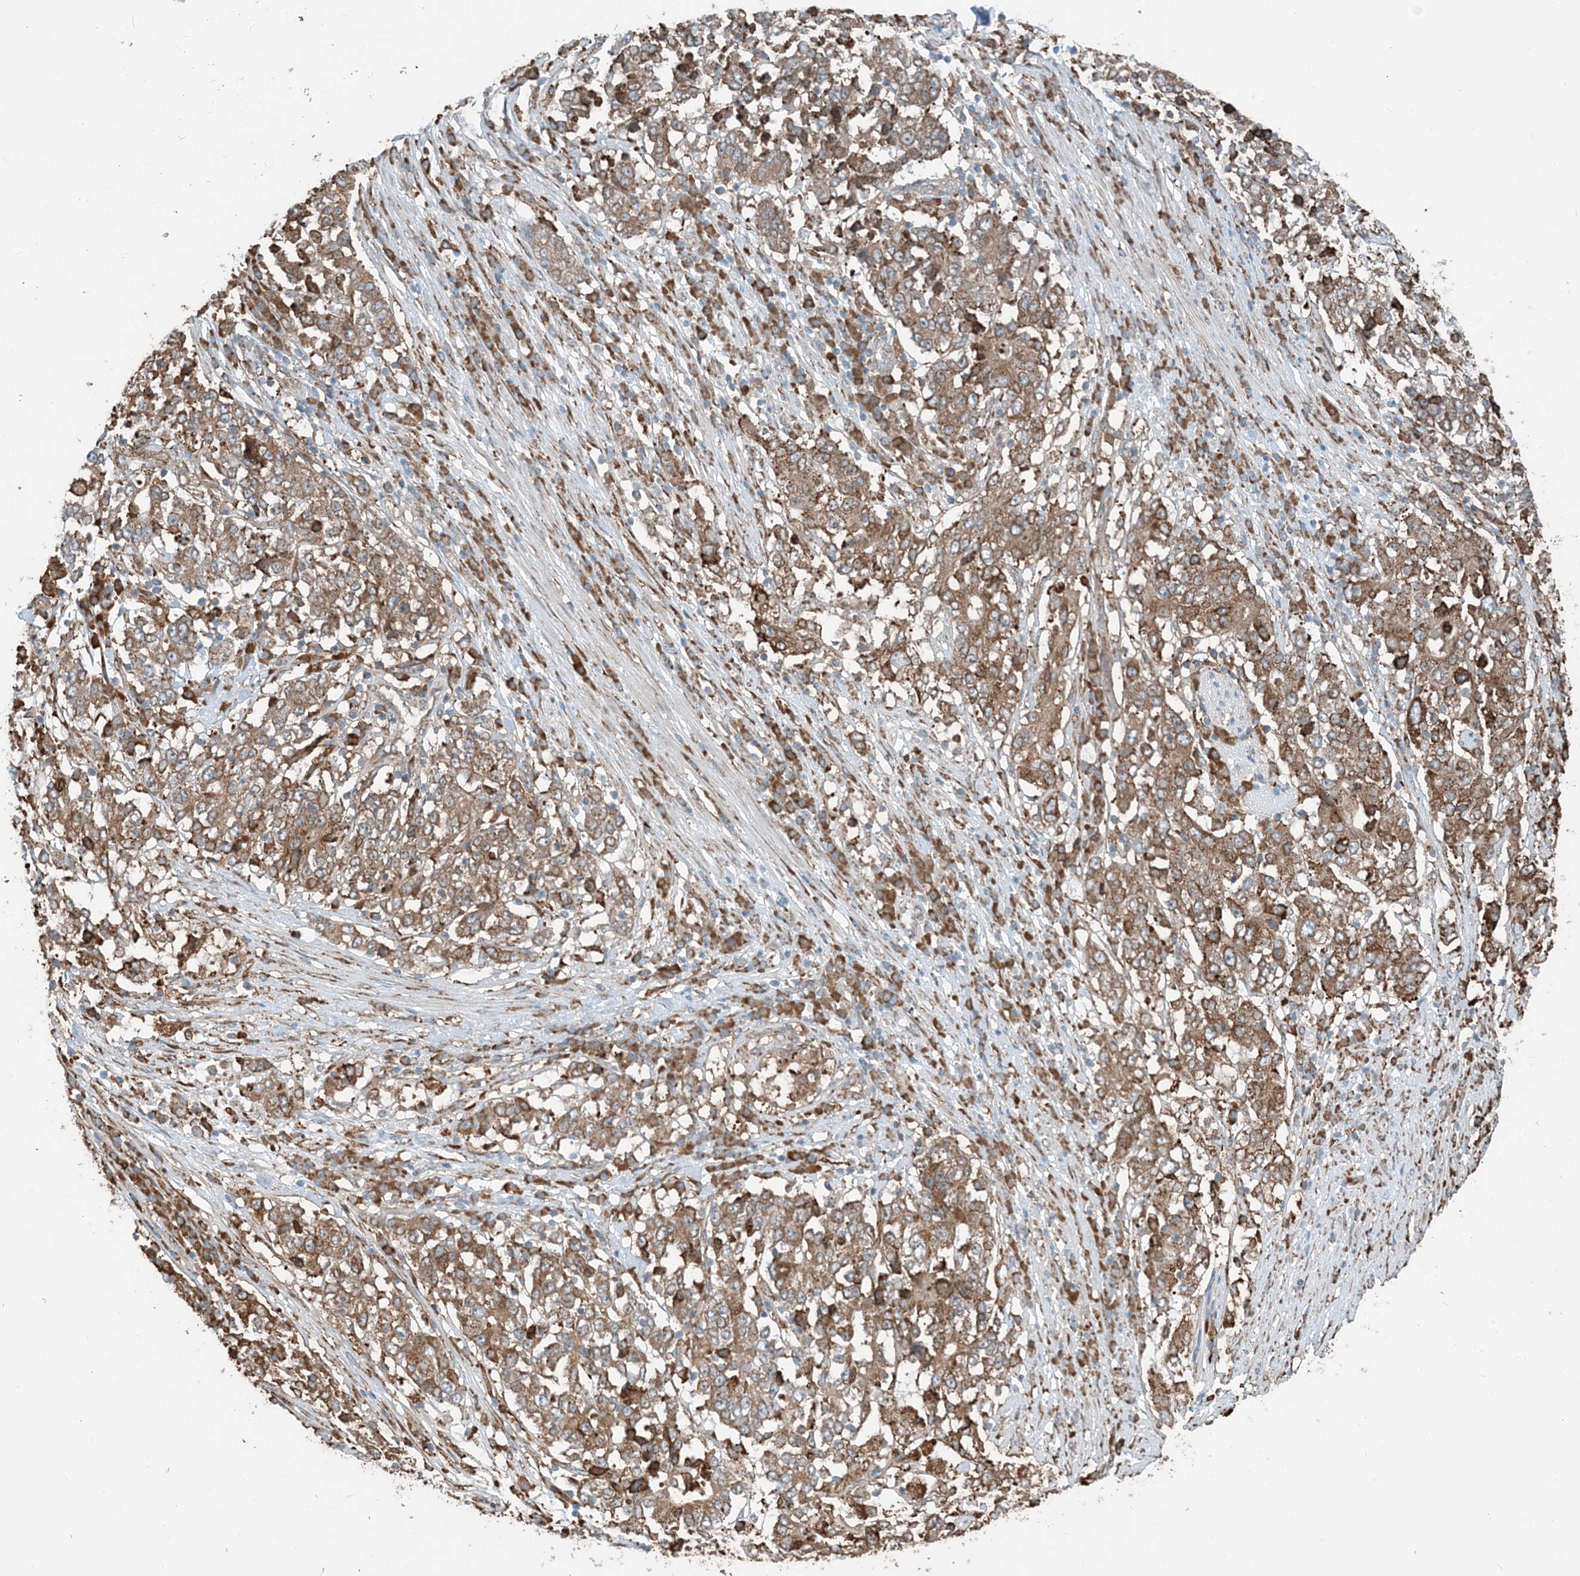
{"staining": {"intensity": "moderate", "quantity": ">75%", "location": "cytoplasmic/membranous"}, "tissue": "stomach cancer", "cell_type": "Tumor cells", "image_type": "cancer", "snomed": [{"axis": "morphology", "description": "Adenocarcinoma, NOS"}, {"axis": "topography", "description": "Stomach"}], "caption": "The histopathology image exhibits staining of stomach adenocarcinoma, revealing moderate cytoplasmic/membranous protein positivity (brown color) within tumor cells. Immunohistochemistry (ihc) stains the protein of interest in brown and the nuclei are stained blue.", "gene": "CERKL", "patient": {"sex": "male", "age": 59}}